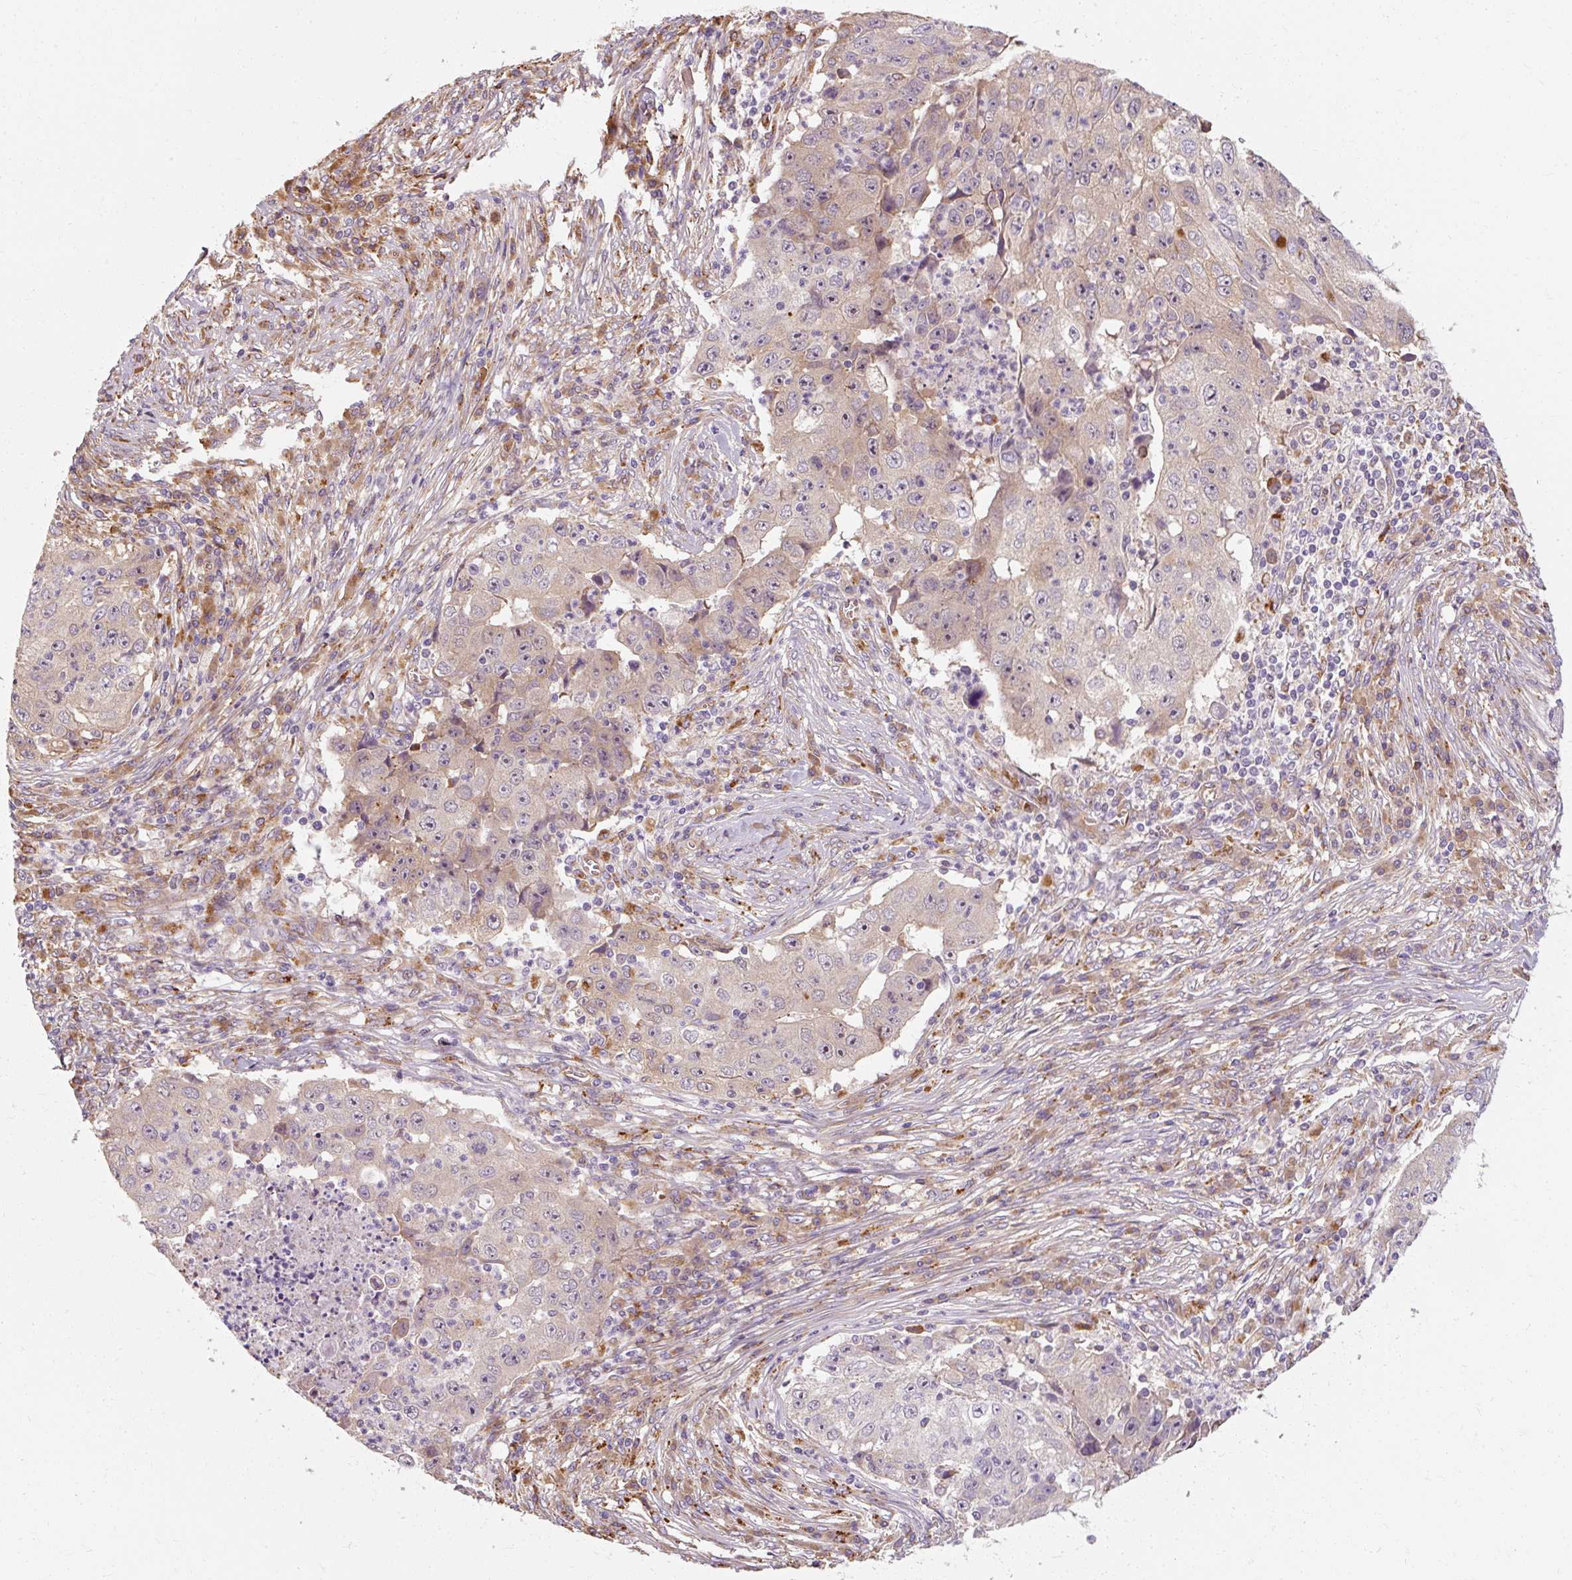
{"staining": {"intensity": "negative", "quantity": "none", "location": "none"}, "tissue": "lung cancer", "cell_type": "Tumor cells", "image_type": "cancer", "snomed": [{"axis": "morphology", "description": "Squamous cell carcinoma, NOS"}, {"axis": "topography", "description": "Lung"}], "caption": "Tumor cells are negative for brown protein staining in lung cancer.", "gene": "TBC1D4", "patient": {"sex": "male", "age": 64}}